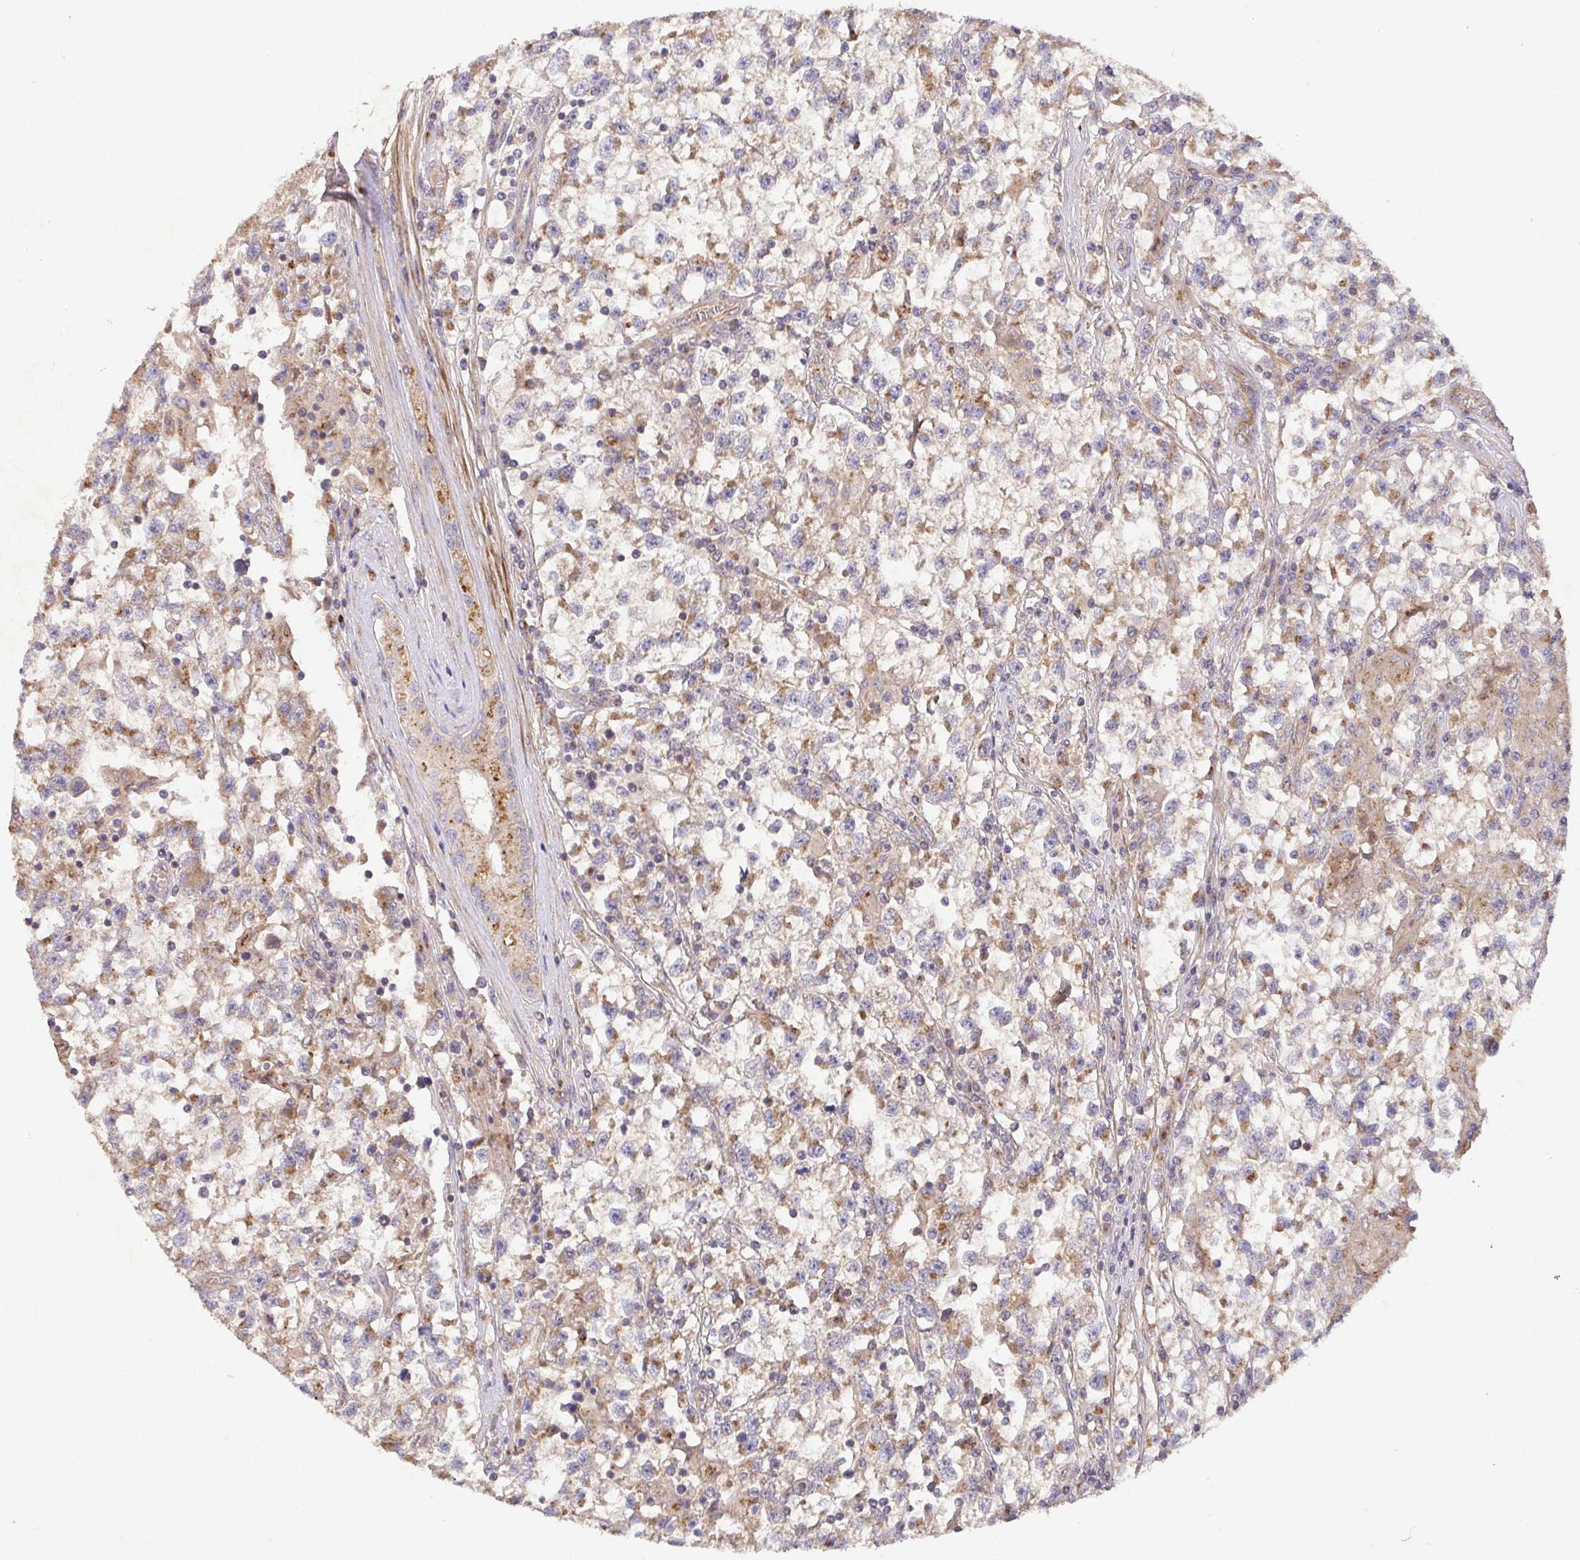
{"staining": {"intensity": "weak", "quantity": ">75%", "location": "cytoplasmic/membranous"}, "tissue": "testis cancer", "cell_type": "Tumor cells", "image_type": "cancer", "snomed": [{"axis": "morphology", "description": "Seminoma, NOS"}, {"axis": "topography", "description": "Testis"}], "caption": "This is a histology image of immunohistochemistry staining of seminoma (testis), which shows weak positivity in the cytoplasmic/membranous of tumor cells.", "gene": "TM9SF4", "patient": {"sex": "male", "age": 31}}